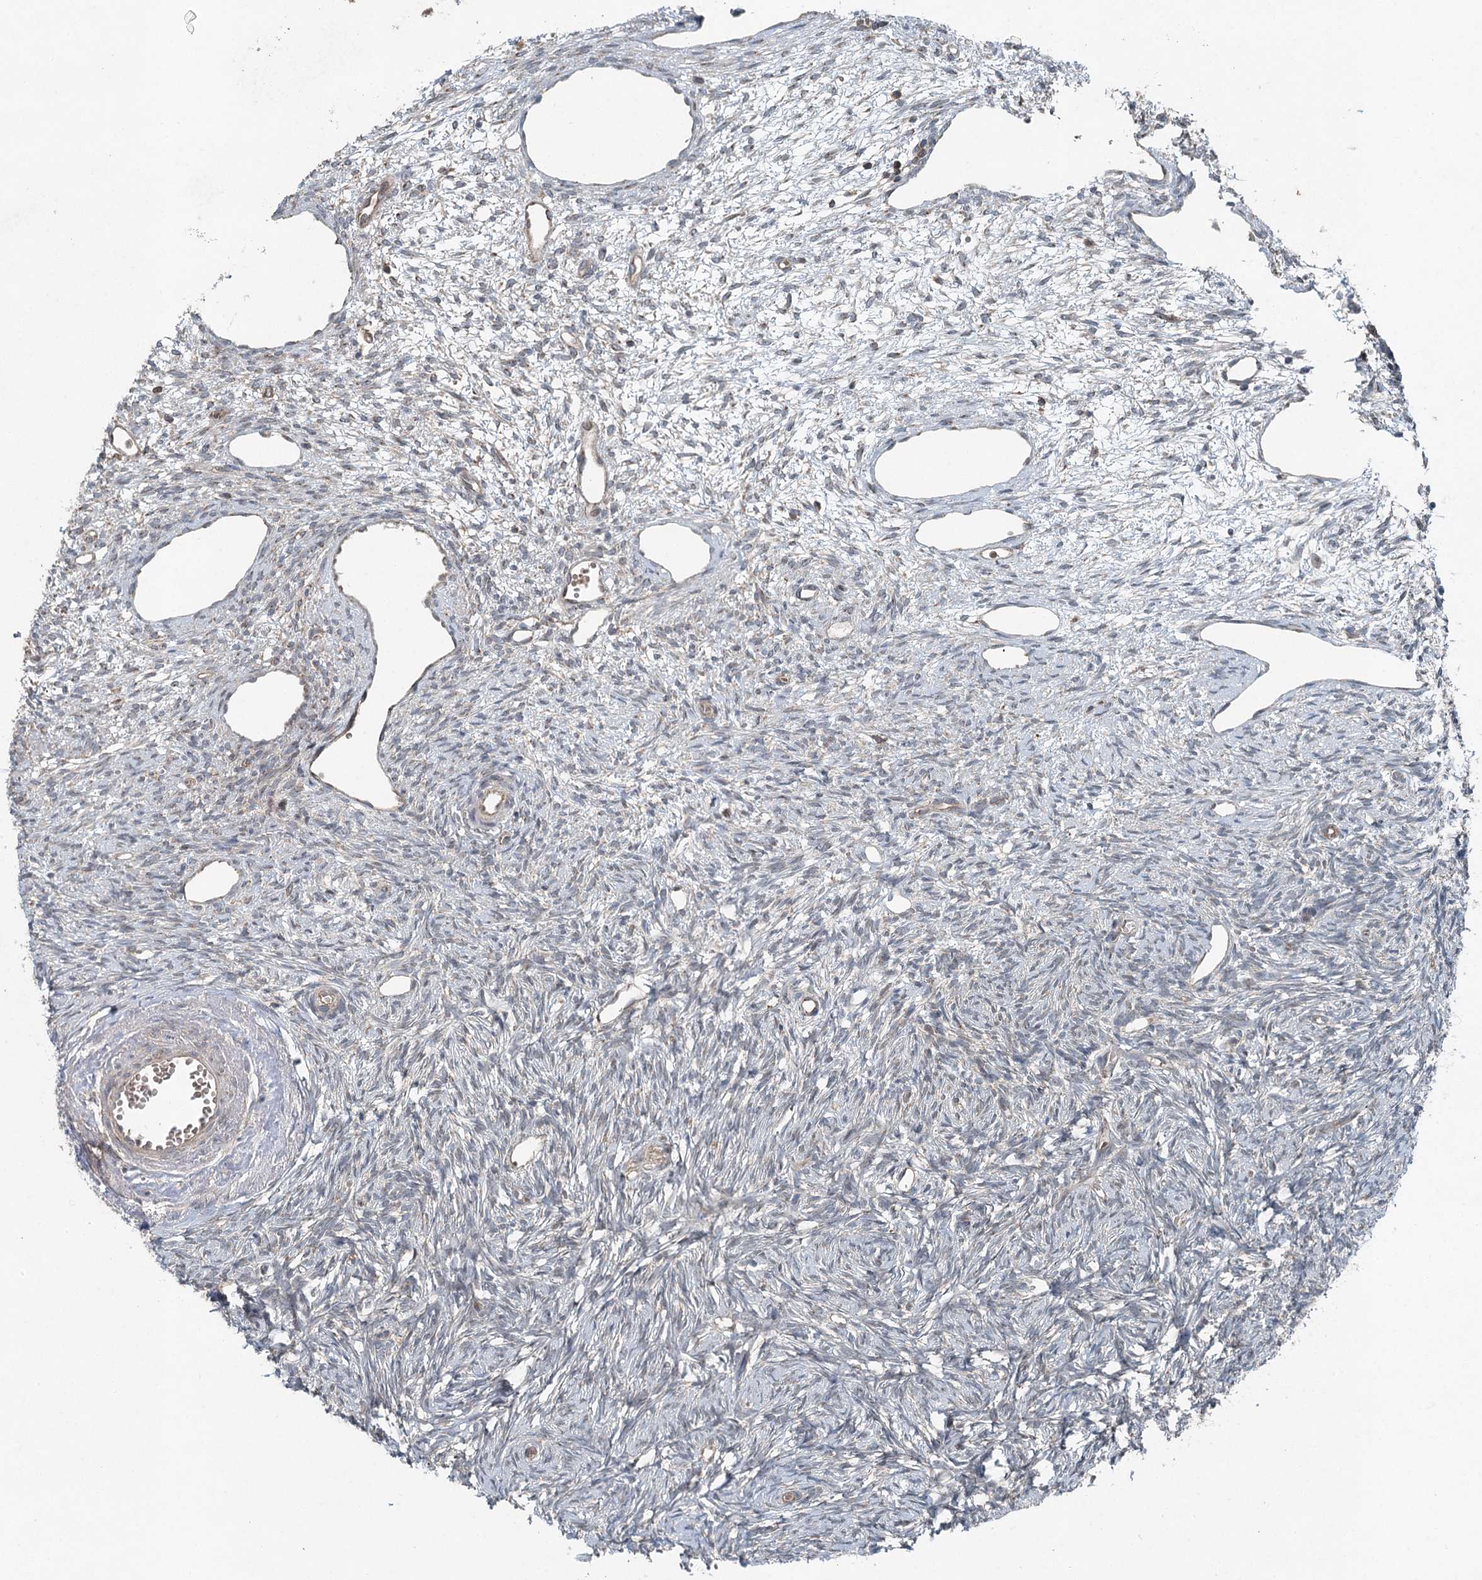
{"staining": {"intensity": "negative", "quantity": "none", "location": "none"}, "tissue": "ovary", "cell_type": "Ovarian stroma cells", "image_type": "normal", "snomed": [{"axis": "morphology", "description": "Normal tissue, NOS"}, {"axis": "topography", "description": "Ovary"}], "caption": "An image of ovary stained for a protein demonstrates no brown staining in ovarian stroma cells.", "gene": "SKIC3", "patient": {"sex": "female", "age": 51}}